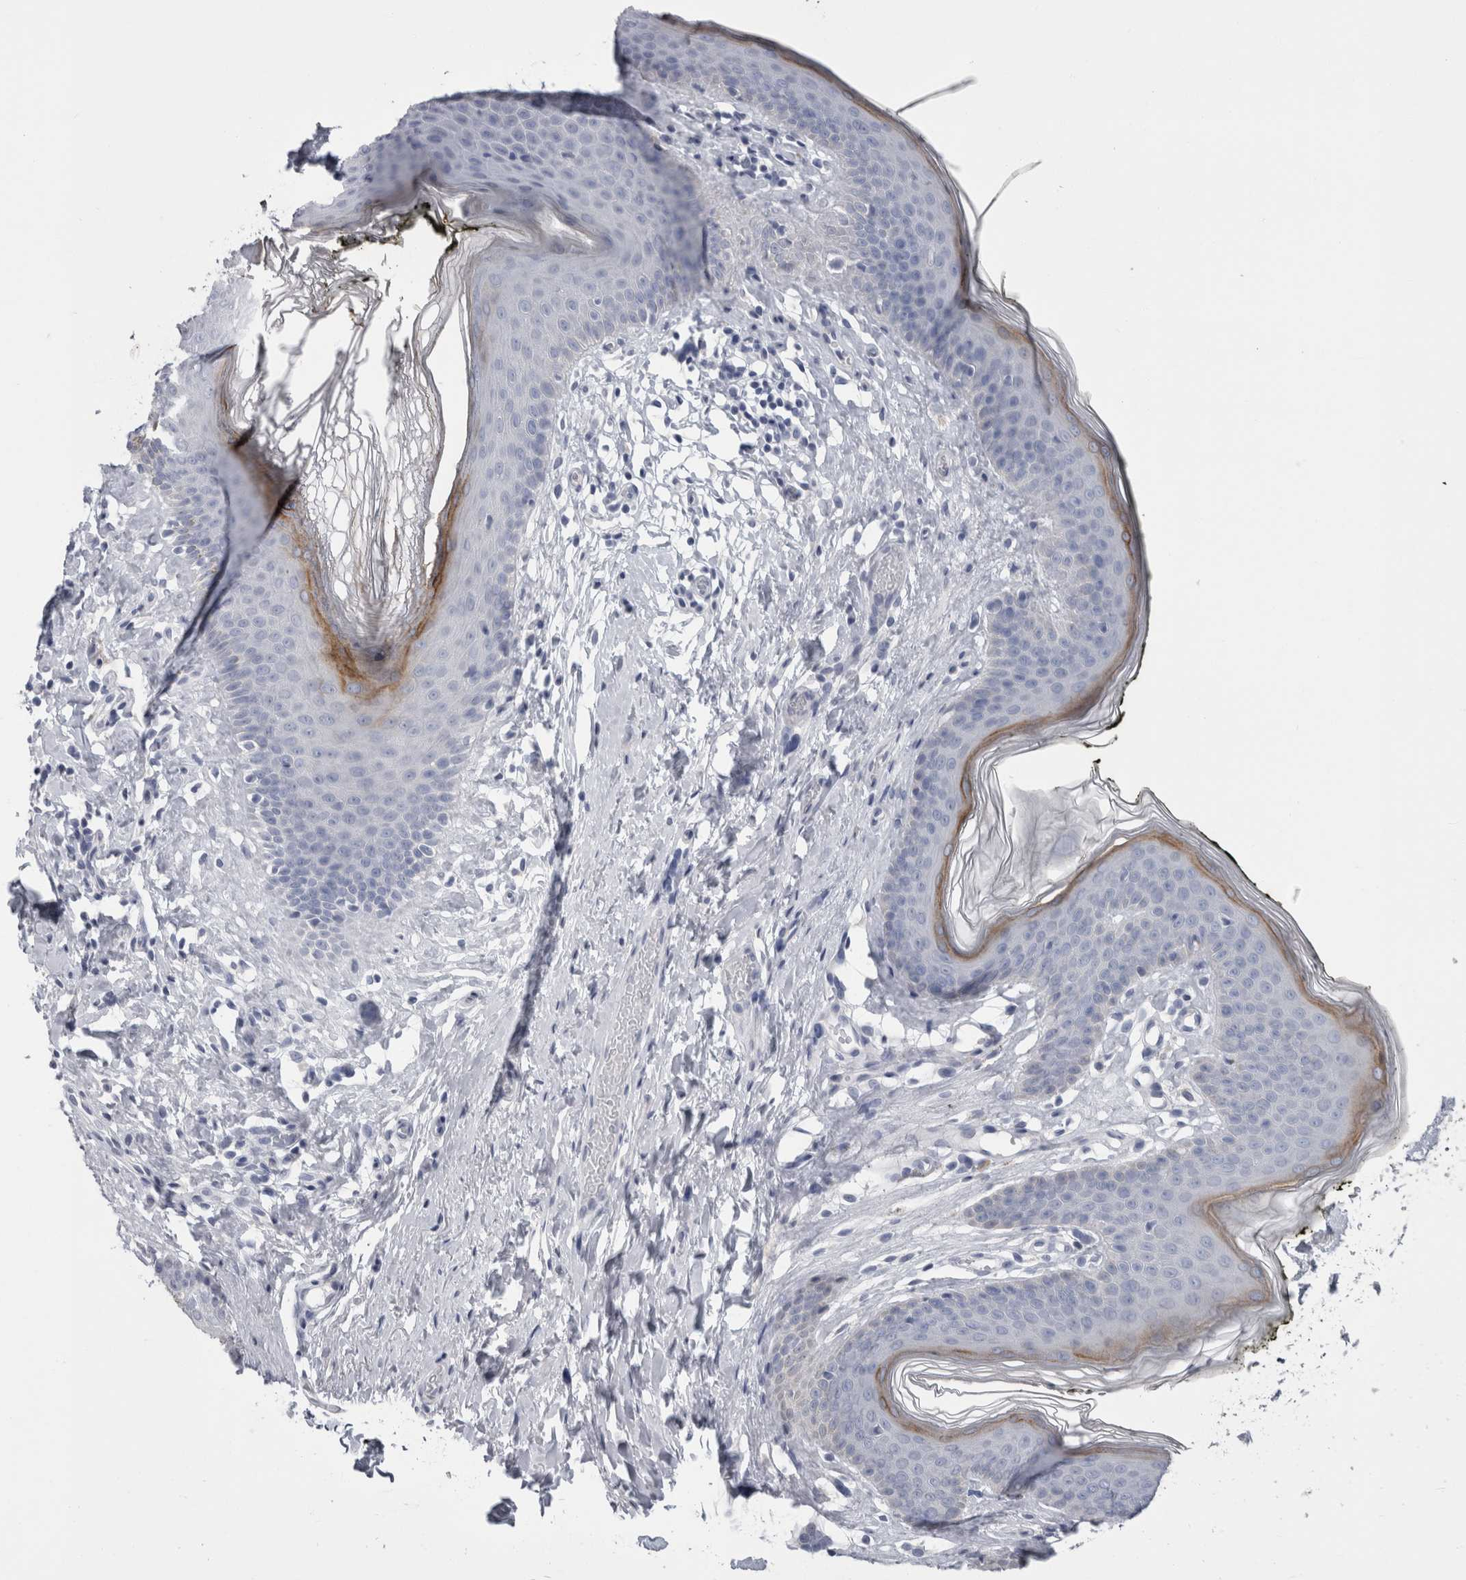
{"staining": {"intensity": "moderate", "quantity": "<25%", "location": "cytoplasmic/membranous"}, "tissue": "skin", "cell_type": "Epidermal cells", "image_type": "normal", "snomed": [{"axis": "morphology", "description": "Normal tissue, NOS"}, {"axis": "morphology", "description": "Inflammation, NOS"}, {"axis": "topography", "description": "Vulva"}], "caption": "Skin stained with DAB (3,3'-diaminobenzidine) immunohistochemistry exhibits low levels of moderate cytoplasmic/membranous staining in about <25% of epidermal cells. The staining was performed using DAB to visualize the protein expression in brown, while the nuclei were stained in blue with hematoxylin (Magnification: 20x).", "gene": "MSMB", "patient": {"sex": "female", "age": 84}}